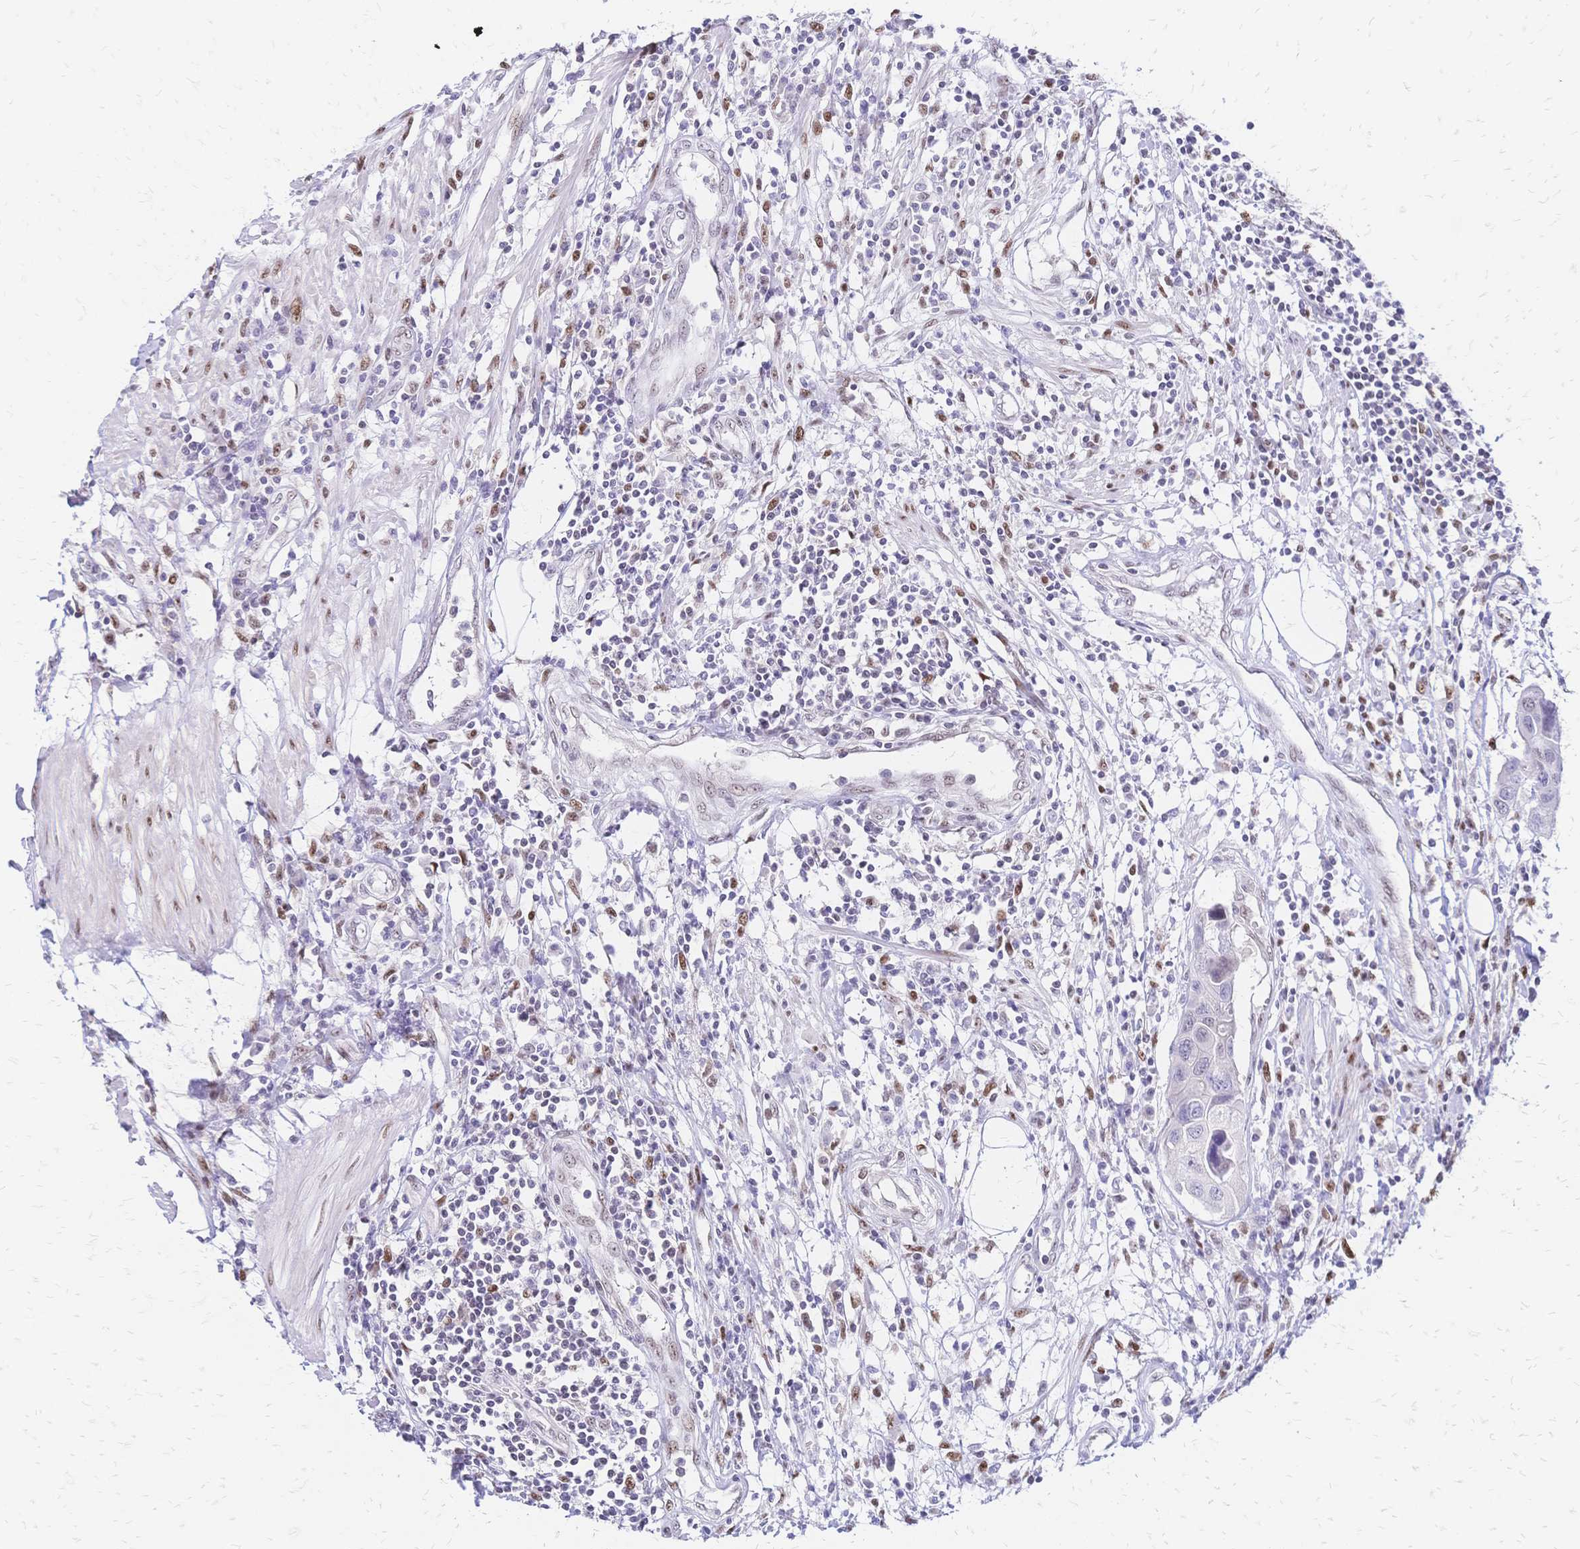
{"staining": {"intensity": "negative", "quantity": "none", "location": "none"}, "tissue": "colorectal cancer", "cell_type": "Tumor cells", "image_type": "cancer", "snomed": [{"axis": "morphology", "description": "Adenocarcinoma, NOS"}, {"axis": "topography", "description": "Colon"}], "caption": "A high-resolution photomicrograph shows immunohistochemistry (IHC) staining of colorectal adenocarcinoma, which shows no significant positivity in tumor cells. (Stains: DAB immunohistochemistry (IHC) with hematoxylin counter stain, Microscopy: brightfield microscopy at high magnification).", "gene": "NFIC", "patient": {"sex": "male", "age": 77}}